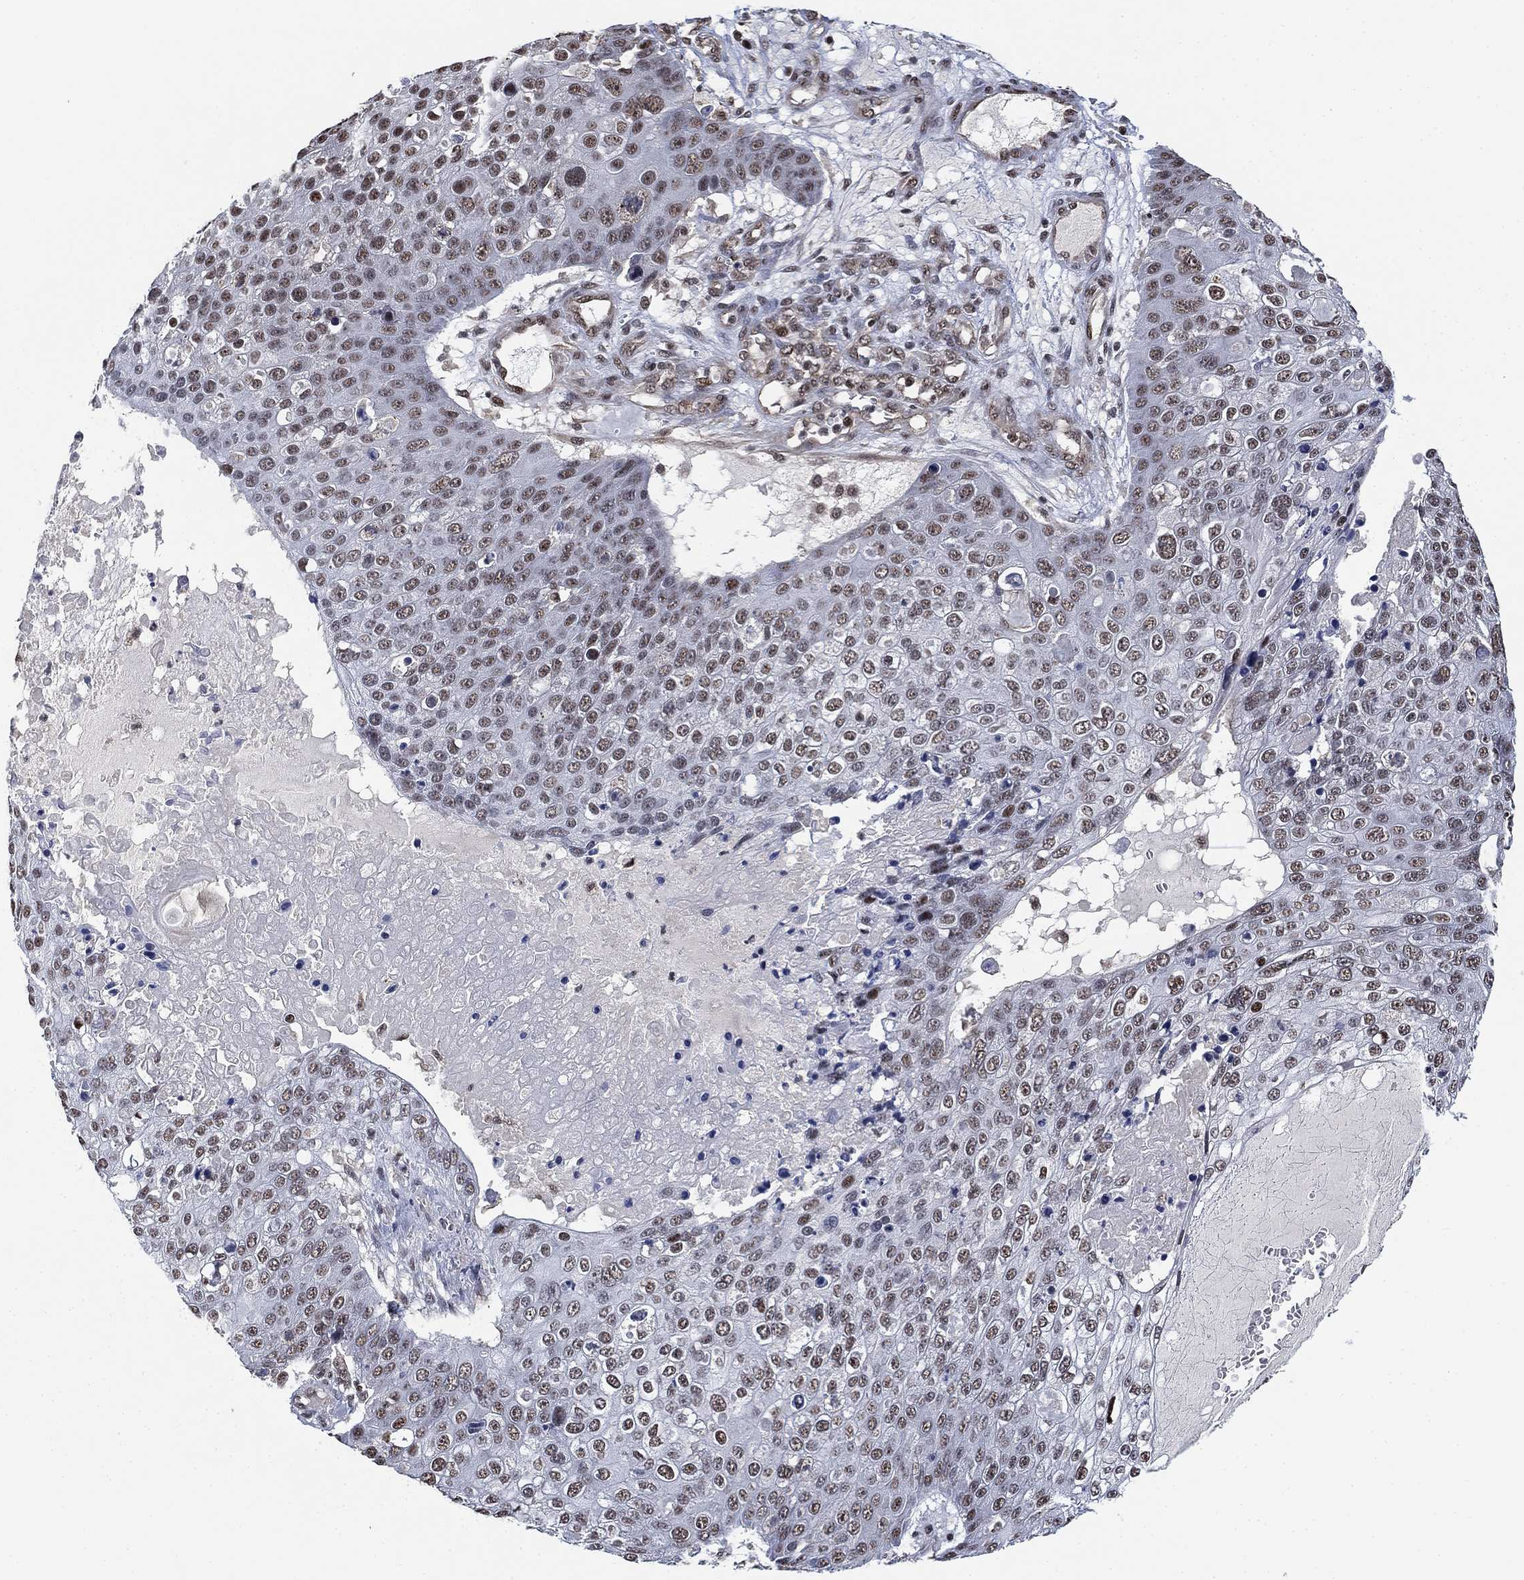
{"staining": {"intensity": "moderate", "quantity": "25%-75%", "location": "nuclear"}, "tissue": "skin cancer", "cell_type": "Tumor cells", "image_type": "cancer", "snomed": [{"axis": "morphology", "description": "Squamous cell carcinoma, NOS"}, {"axis": "topography", "description": "Skin"}], "caption": "This is an image of immunohistochemistry staining of skin cancer (squamous cell carcinoma), which shows moderate positivity in the nuclear of tumor cells.", "gene": "ZSCAN30", "patient": {"sex": "male", "age": 71}}